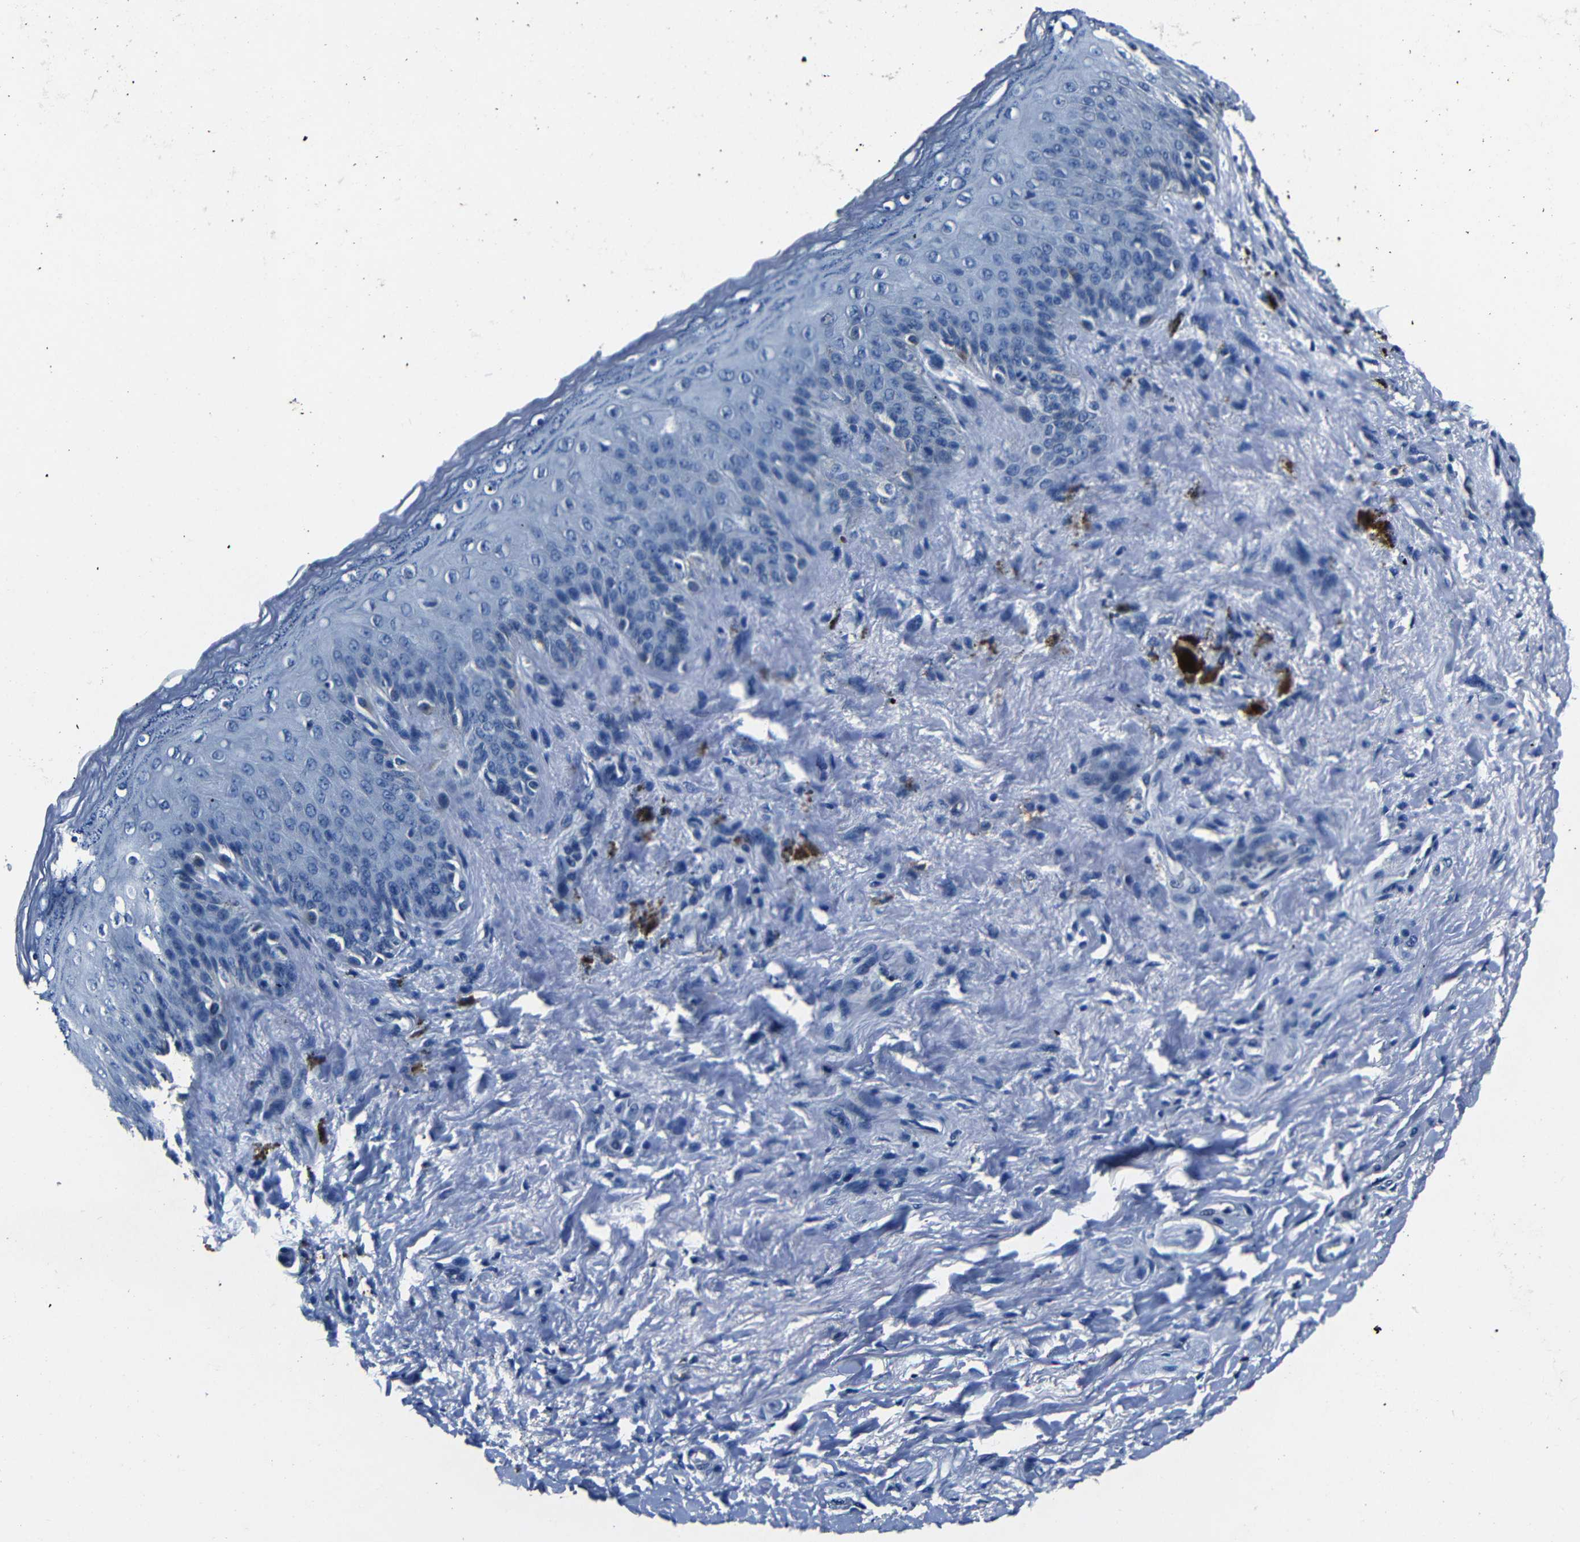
{"staining": {"intensity": "negative", "quantity": "none", "location": "none"}, "tissue": "skin", "cell_type": "Epidermal cells", "image_type": "normal", "snomed": [{"axis": "morphology", "description": "Normal tissue, NOS"}, {"axis": "topography", "description": "Anal"}], "caption": "IHC photomicrograph of benign human skin stained for a protein (brown), which reveals no positivity in epidermal cells. (Brightfield microscopy of DAB immunohistochemistry at high magnification).", "gene": "NCMAP", "patient": {"sex": "female", "age": 46}}